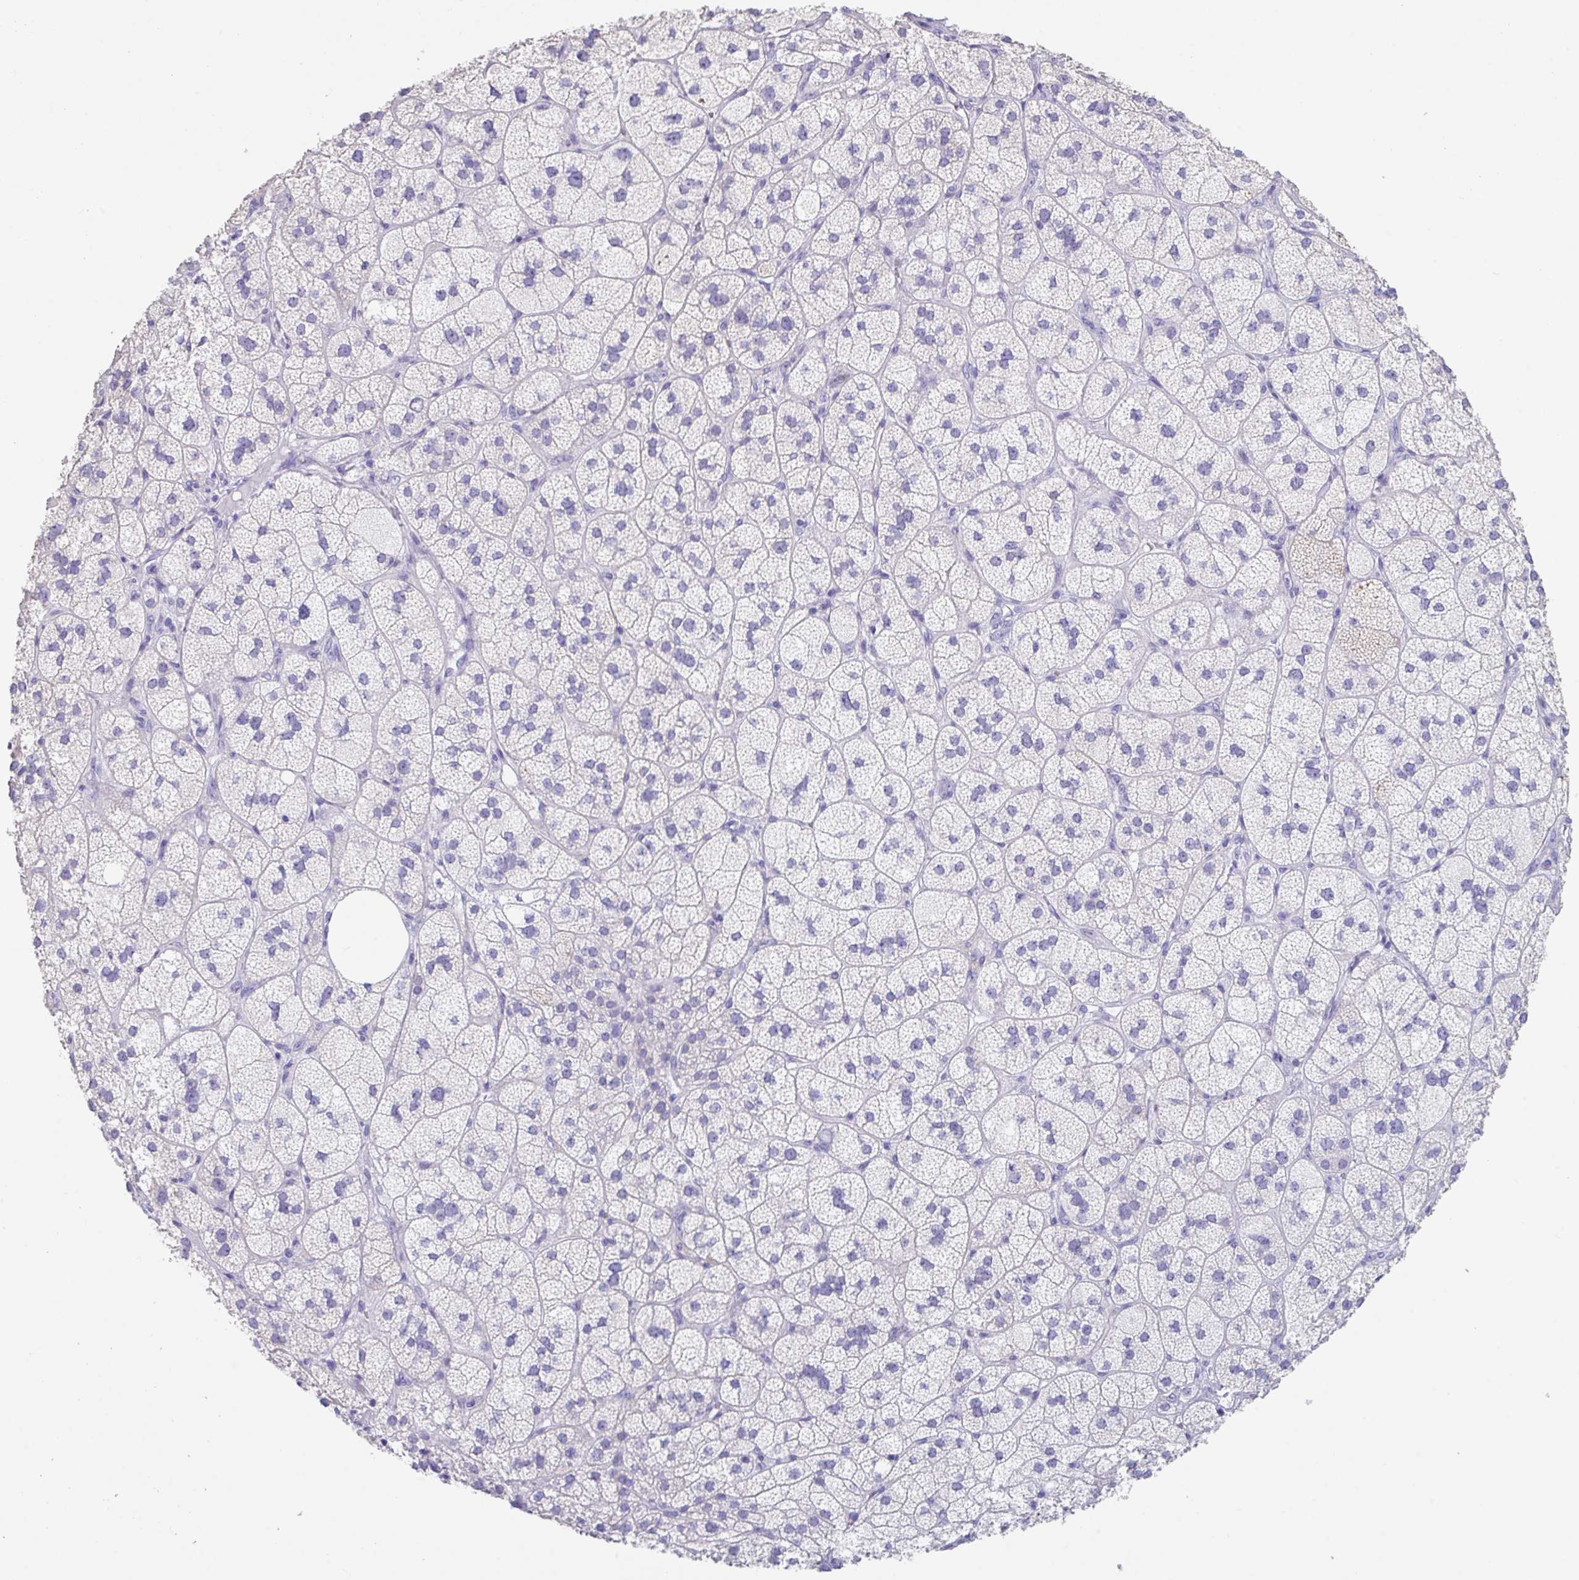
{"staining": {"intensity": "negative", "quantity": "none", "location": "none"}, "tissue": "adrenal gland", "cell_type": "Glandular cells", "image_type": "normal", "snomed": [{"axis": "morphology", "description": "Normal tissue, NOS"}, {"axis": "topography", "description": "Adrenal gland"}], "caption": "Adrenal gland was stained to show a protein in brown. There is no significant staining in glandular cells. (Brightfield microscopy of DAB immunohistochemistry at high magnification).", "gene": "SLC44A4", "patient": {"sex": "female", "age": 60}}